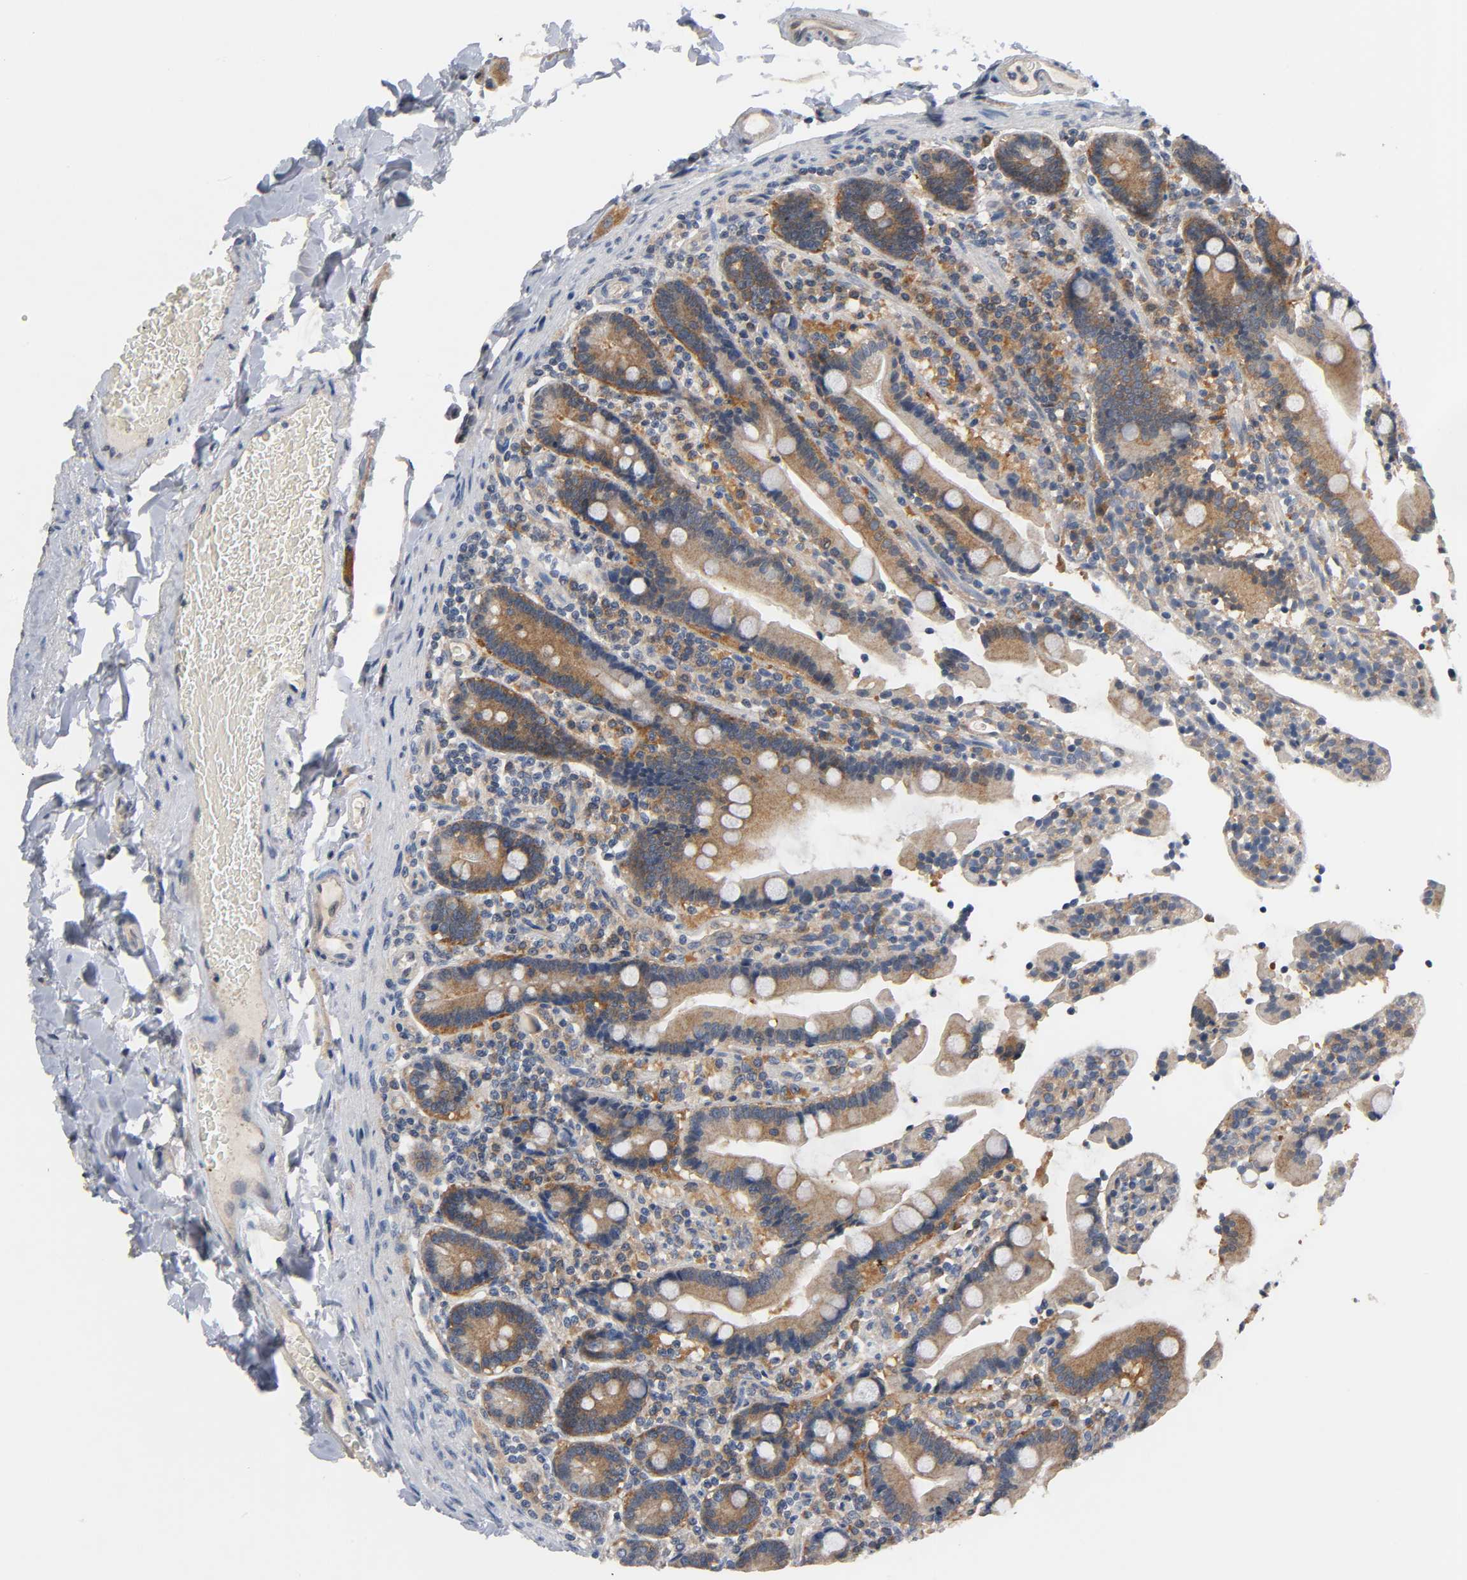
{"staining": {"intensity": "moderate", "quantity": ">75%", "location": "cytoplasmic/membranous"}, "tissue": "duodenum", "cell_type": "Glandular cells", "image_type": "normal", "snomed": [{"axis": "morphology", "description": "Normal tissue, NOS"}, {"axis": "topography", "description": "Duodenum"}], "caption": "Duodenum stained with immunohistochemistry exhibits moderate cytoplasmic/membranous staining in about >75% of glandular cells. Immunohistochemistry (ihc) stains the protein in brown and the nuclei are stained blue.", "gene": "HDAC6", "patient": {"sex": "female", "age": 53}}